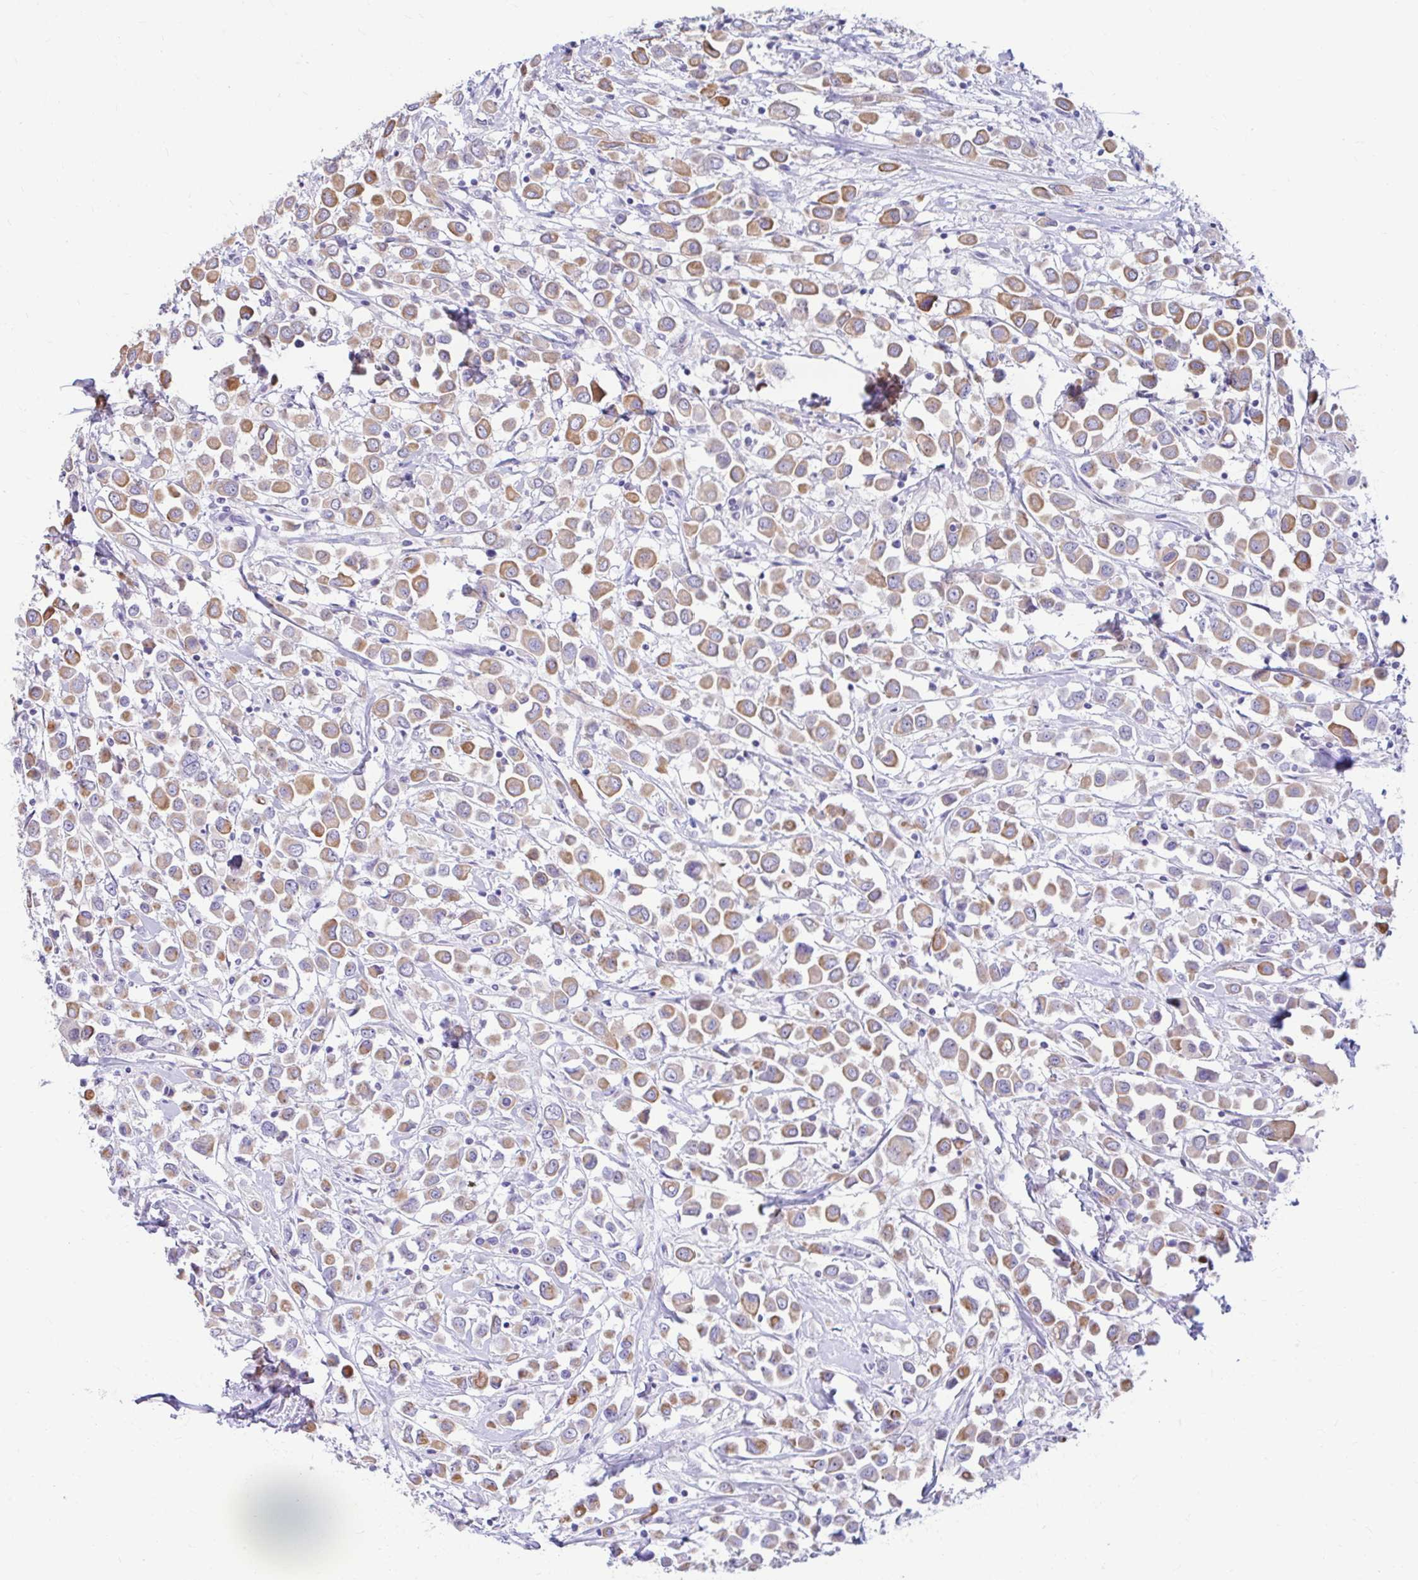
{"staining": {"intensity": "moderate", "quantity": ">75%", "location": "cytoplasmic/membranous"}, "tissue": "breast cancer", "cell_type": "Tumor cells", "image_type": "cancer", "snomed": [{"axis": "morphology", "description": "Duct carcinoma"}, {"axis": "topography", "description": "Breast"}], "caption": "Immunohistochemical staining of human breast cancer exhibits medium levels of moderate cytoplasmic/membranous expression in approximately >75% of tumor cells.", "gene": "RGS16", "patient": {"sex": "female", "age": 61}}